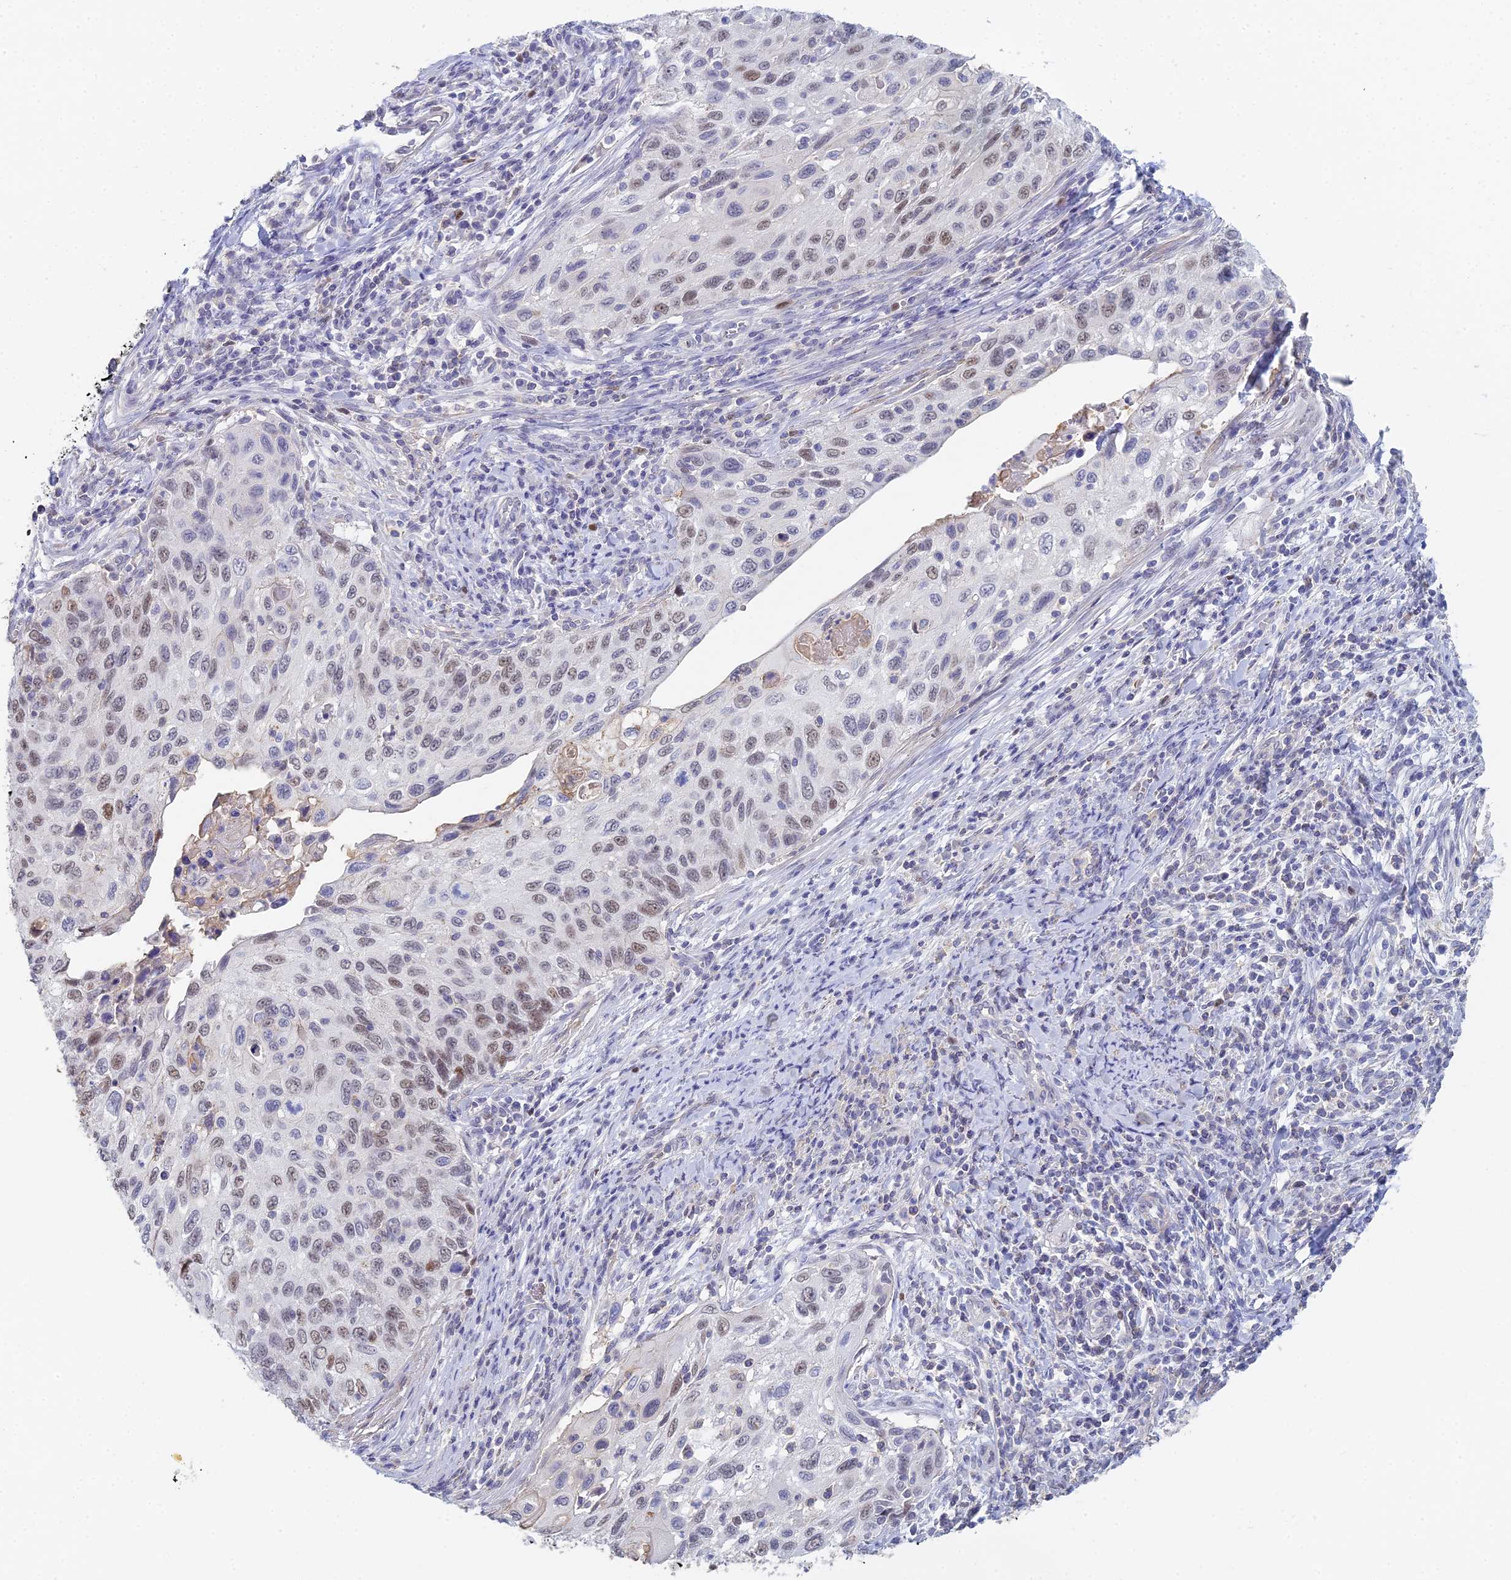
{"staining": {"intensity": "moderate", "quantity": "25%-75%", "location": "nuclear"}, "tissue": "cervical cancer", "cell_type": "Tumor cells", "image_type": "cancer", "snomed": [{"axis": "morphology", "description": "Squamous cell carcinoma, NOS"}, {"axis": "topography", "description": "Cervix"}], "caption": "This photomicrograph exhibits immunohistochemistry staining of human cervical cancer (squamous cell carcinoma), with medium moderate nuclear positivity in about 25%-75% of tumor cells.", "gene": "MCM2", "patient": {"sex": "female", "age": 70}}